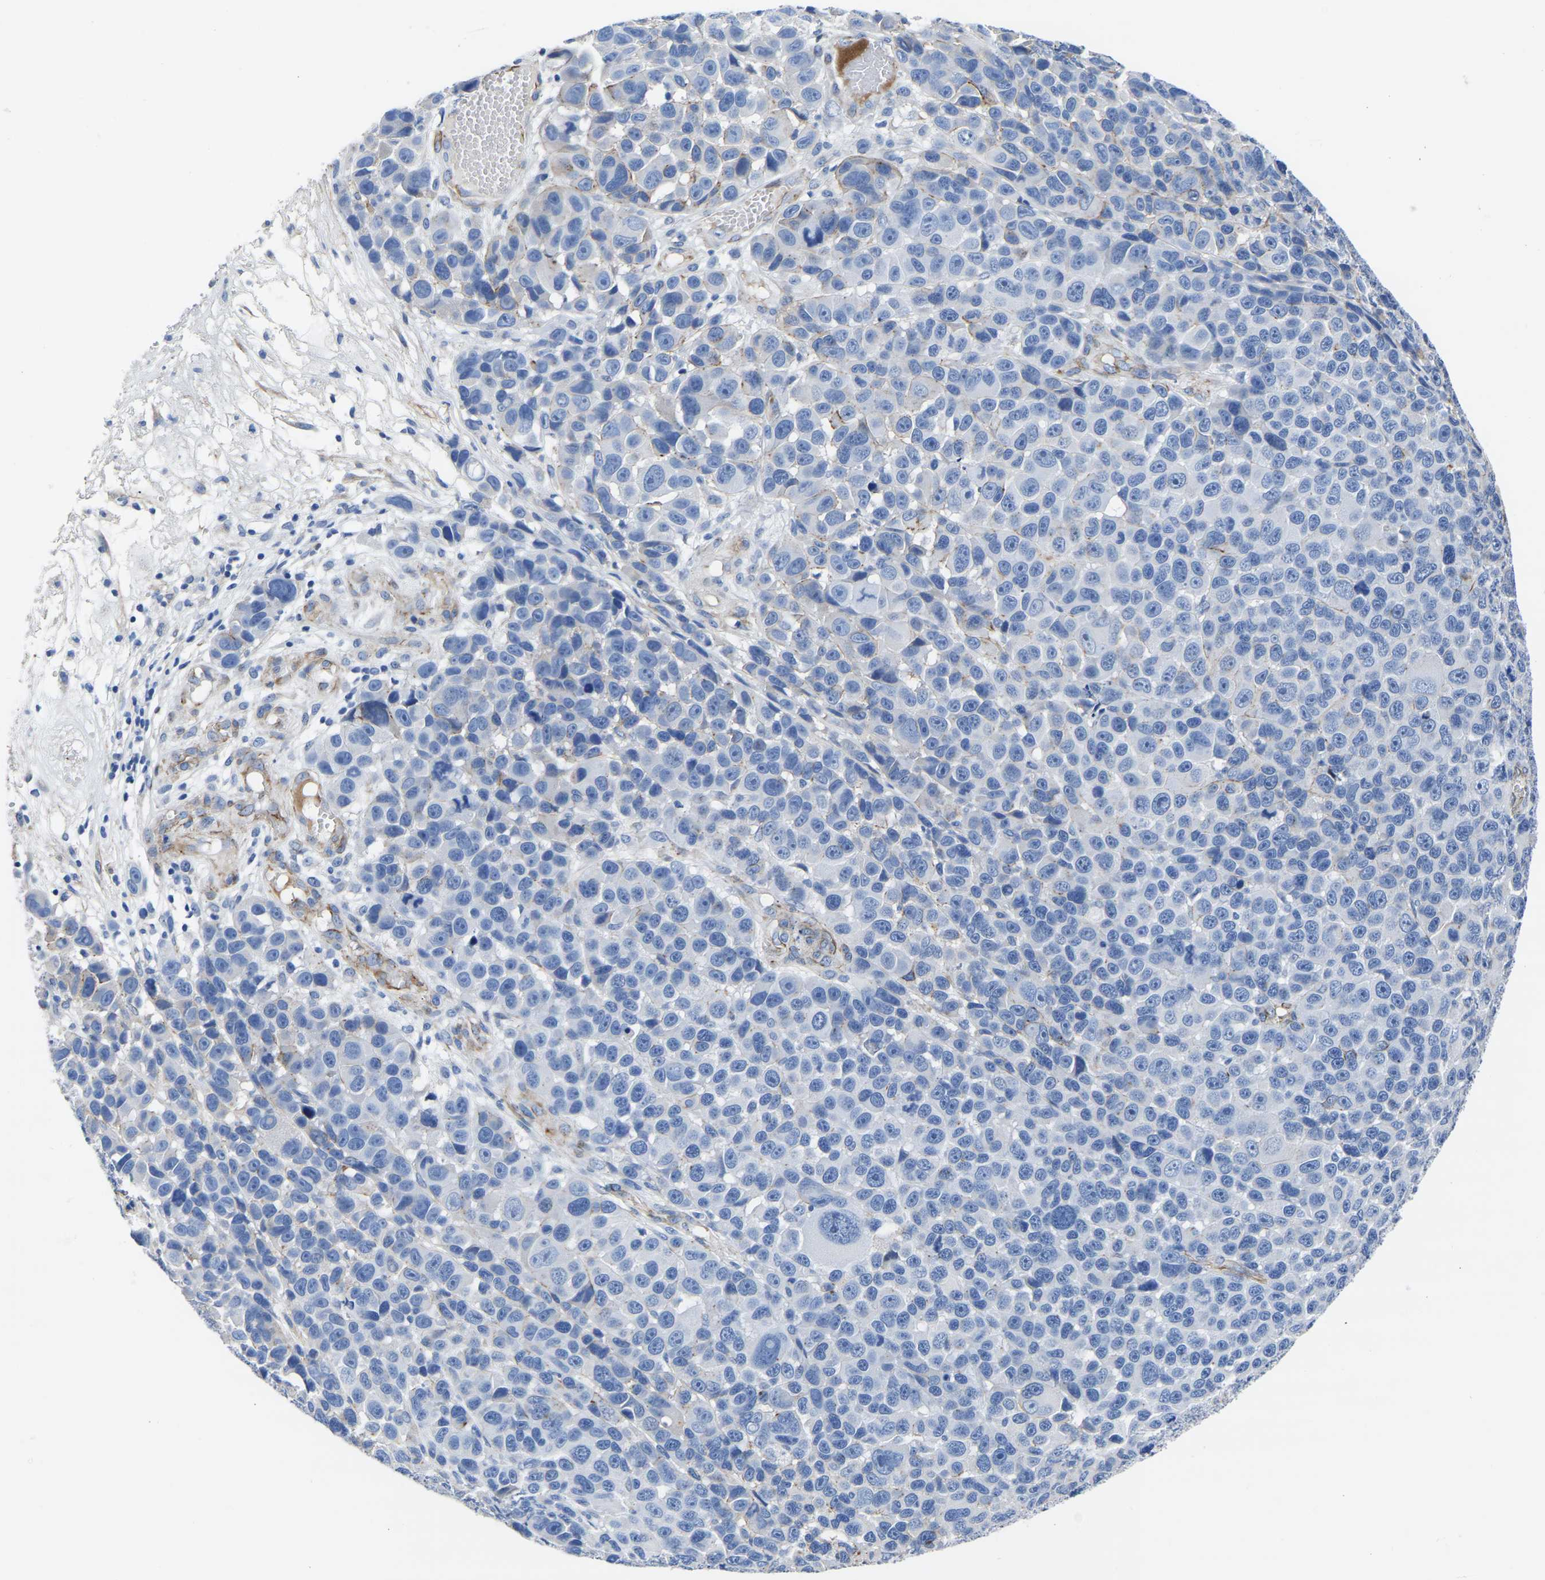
{"staining": {"intensity": "negative", "quantity": "none", "location": "none"}, "tissue": "melanoma", "cell_type": "Tumor cells", "image_type": "cancer", "snomed": [{"axis": "morphology", "description": "Malignant melanoma, NOS"}, {"axis": "topography", "description": "Skin"}], "caption": "Immunohistochemical staining of human melanoma shows no significant positivity in tumor cells.", "gene": "SLC45A3", "patient": {"sex": "male", "age": 53}}